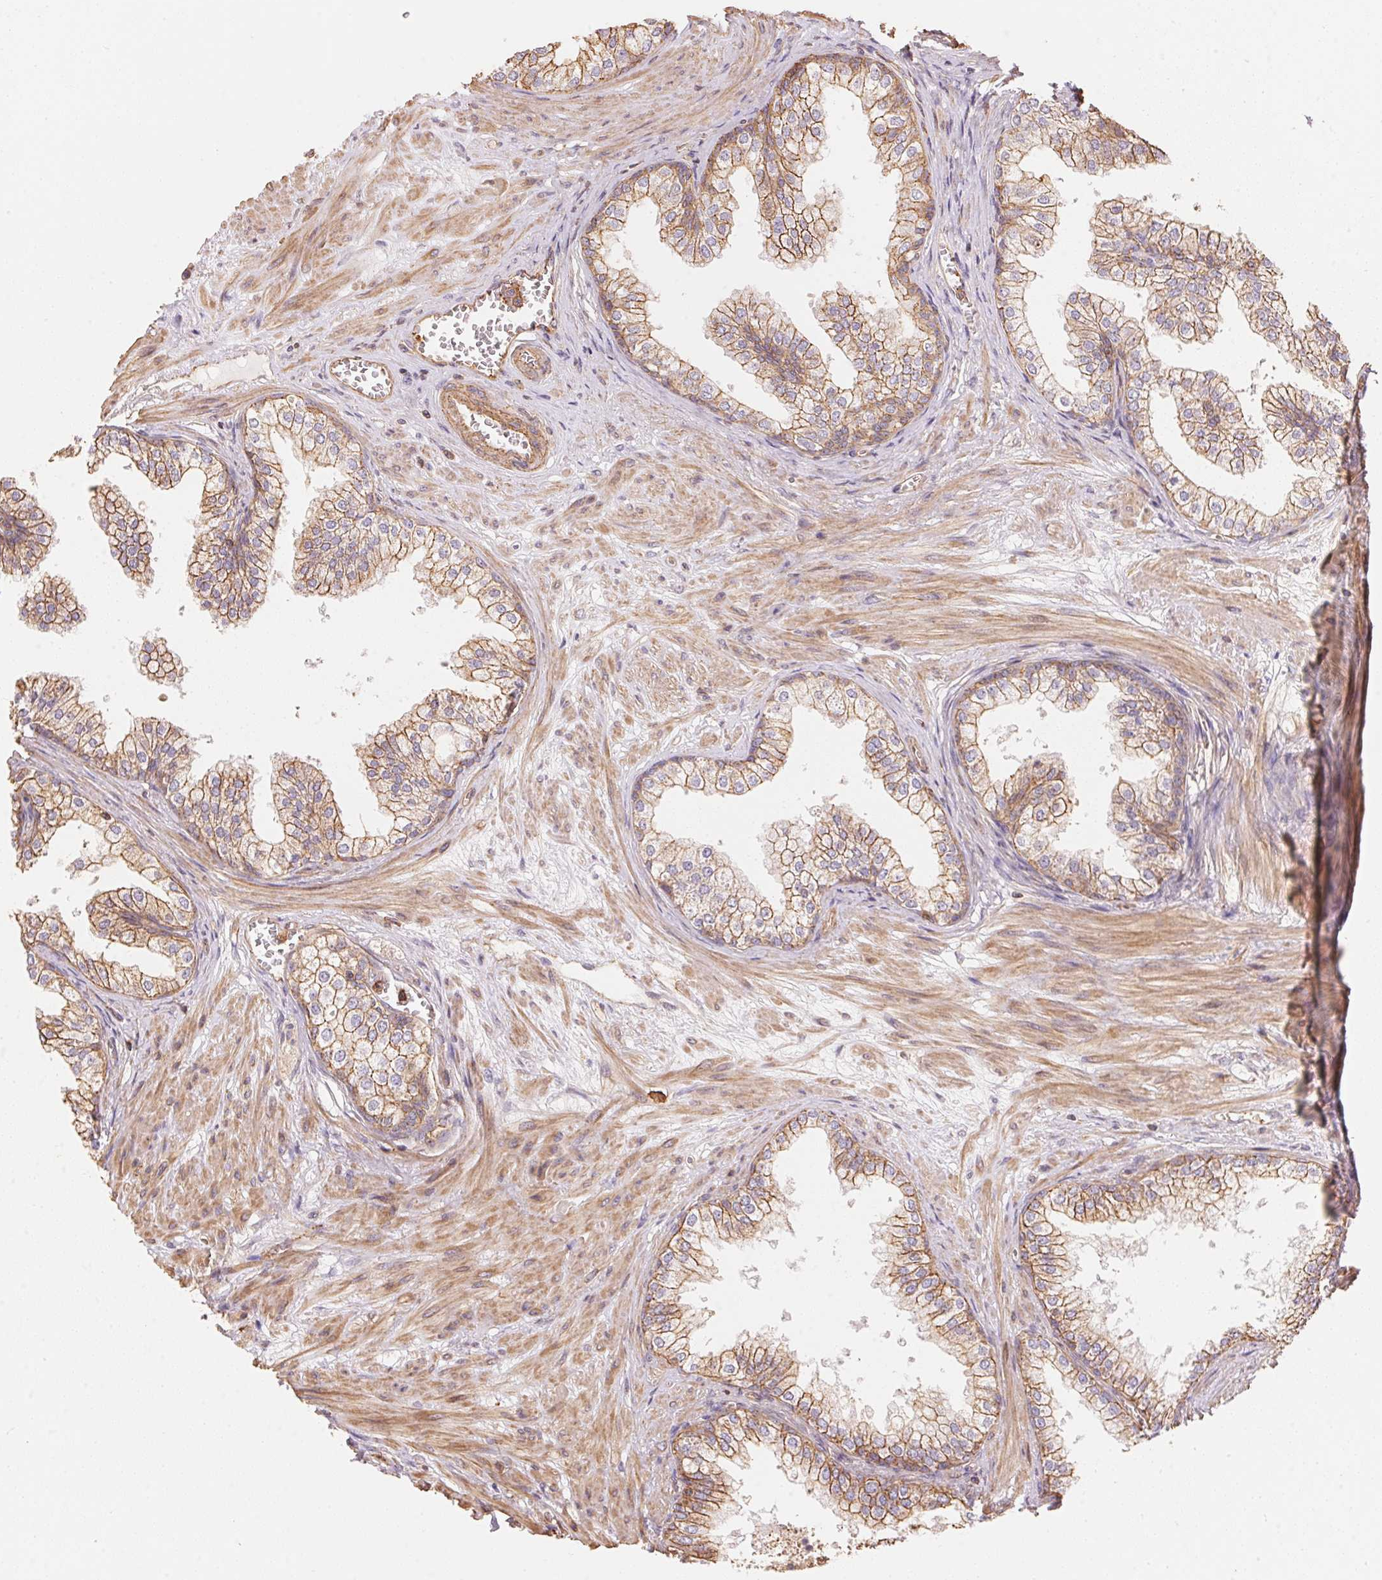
{"staining": {"intensity": "moderate", "quantity": ">75%", "location": "cytoplasmic/membranous"}, "tissue": "prostate", "cell_type": "Glandular cells", "image_type": "normal", "snomed": [{"axis": "morphology", "description": "Normal tissue, NOS"}, {"axis": "topography", "description": "Prostate"}], "caption": "Human prostate stained with a brown dye reveals moderate cytoplasmic/membranous positive expression in approximately >75% of glandular cells.", "gene": "FRAS1", "patient": {"sex": "male", "age": 79}}